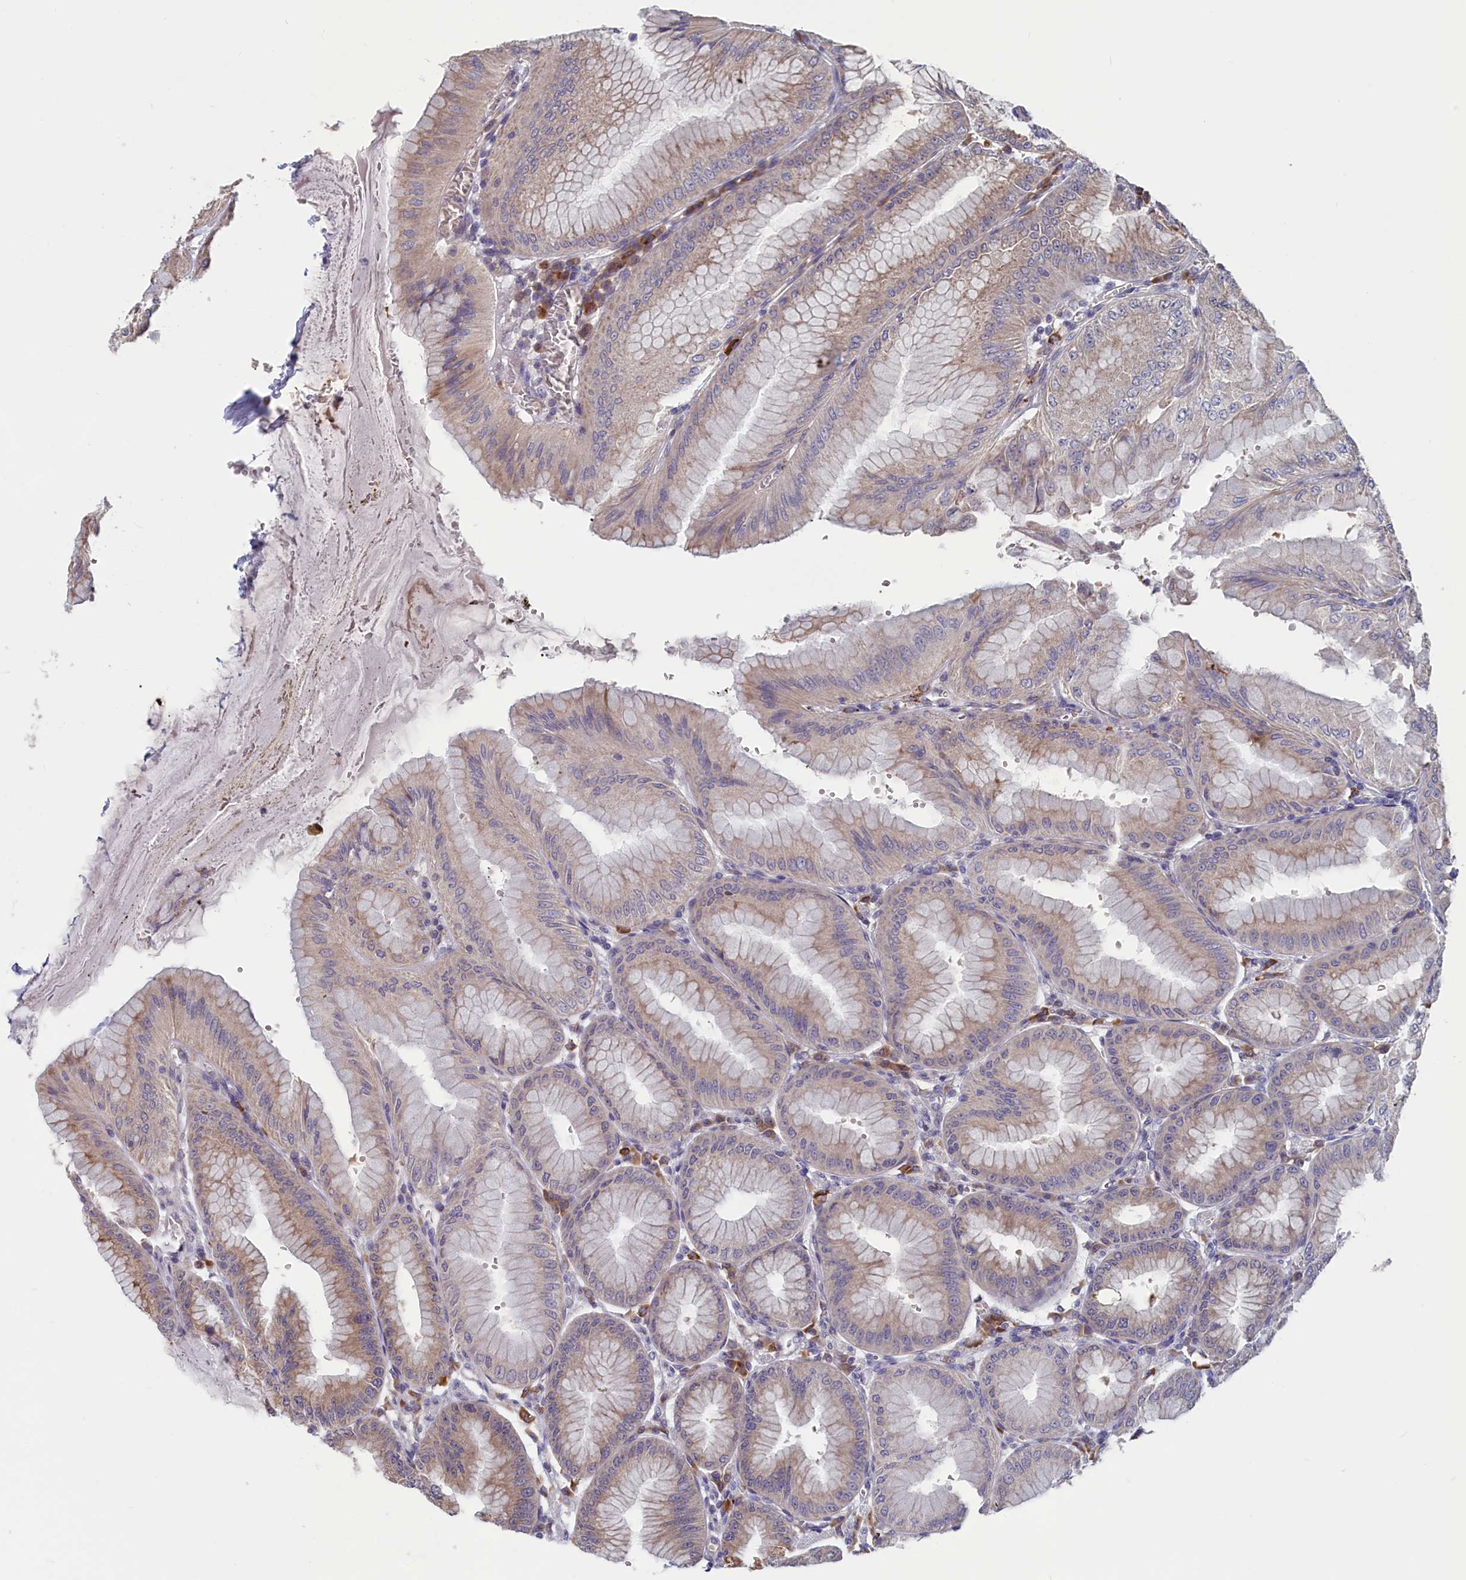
{"staining": {"intensity": "moderate", "quantity": "25%-75%", "location": "cytoplasmic/membranous"}, "tissue": "stomach", "cell_type": "Glandular cells", "image_type": "normal", "snomed": [{"axis": "morphology", "description": "Normal tissue, NOS"}, {"axis": "topography", "description": "Stomach, lower"}], "caption": "IHC histopathology image of unremarkable stomach stained for a protein (brown), which reveals medium levels of moderate cytoplasmic/membranous expression in about 25%-75% of glandular cells.", "gene": "MRI1", "patient": {"sex": "male", "age": 71}}